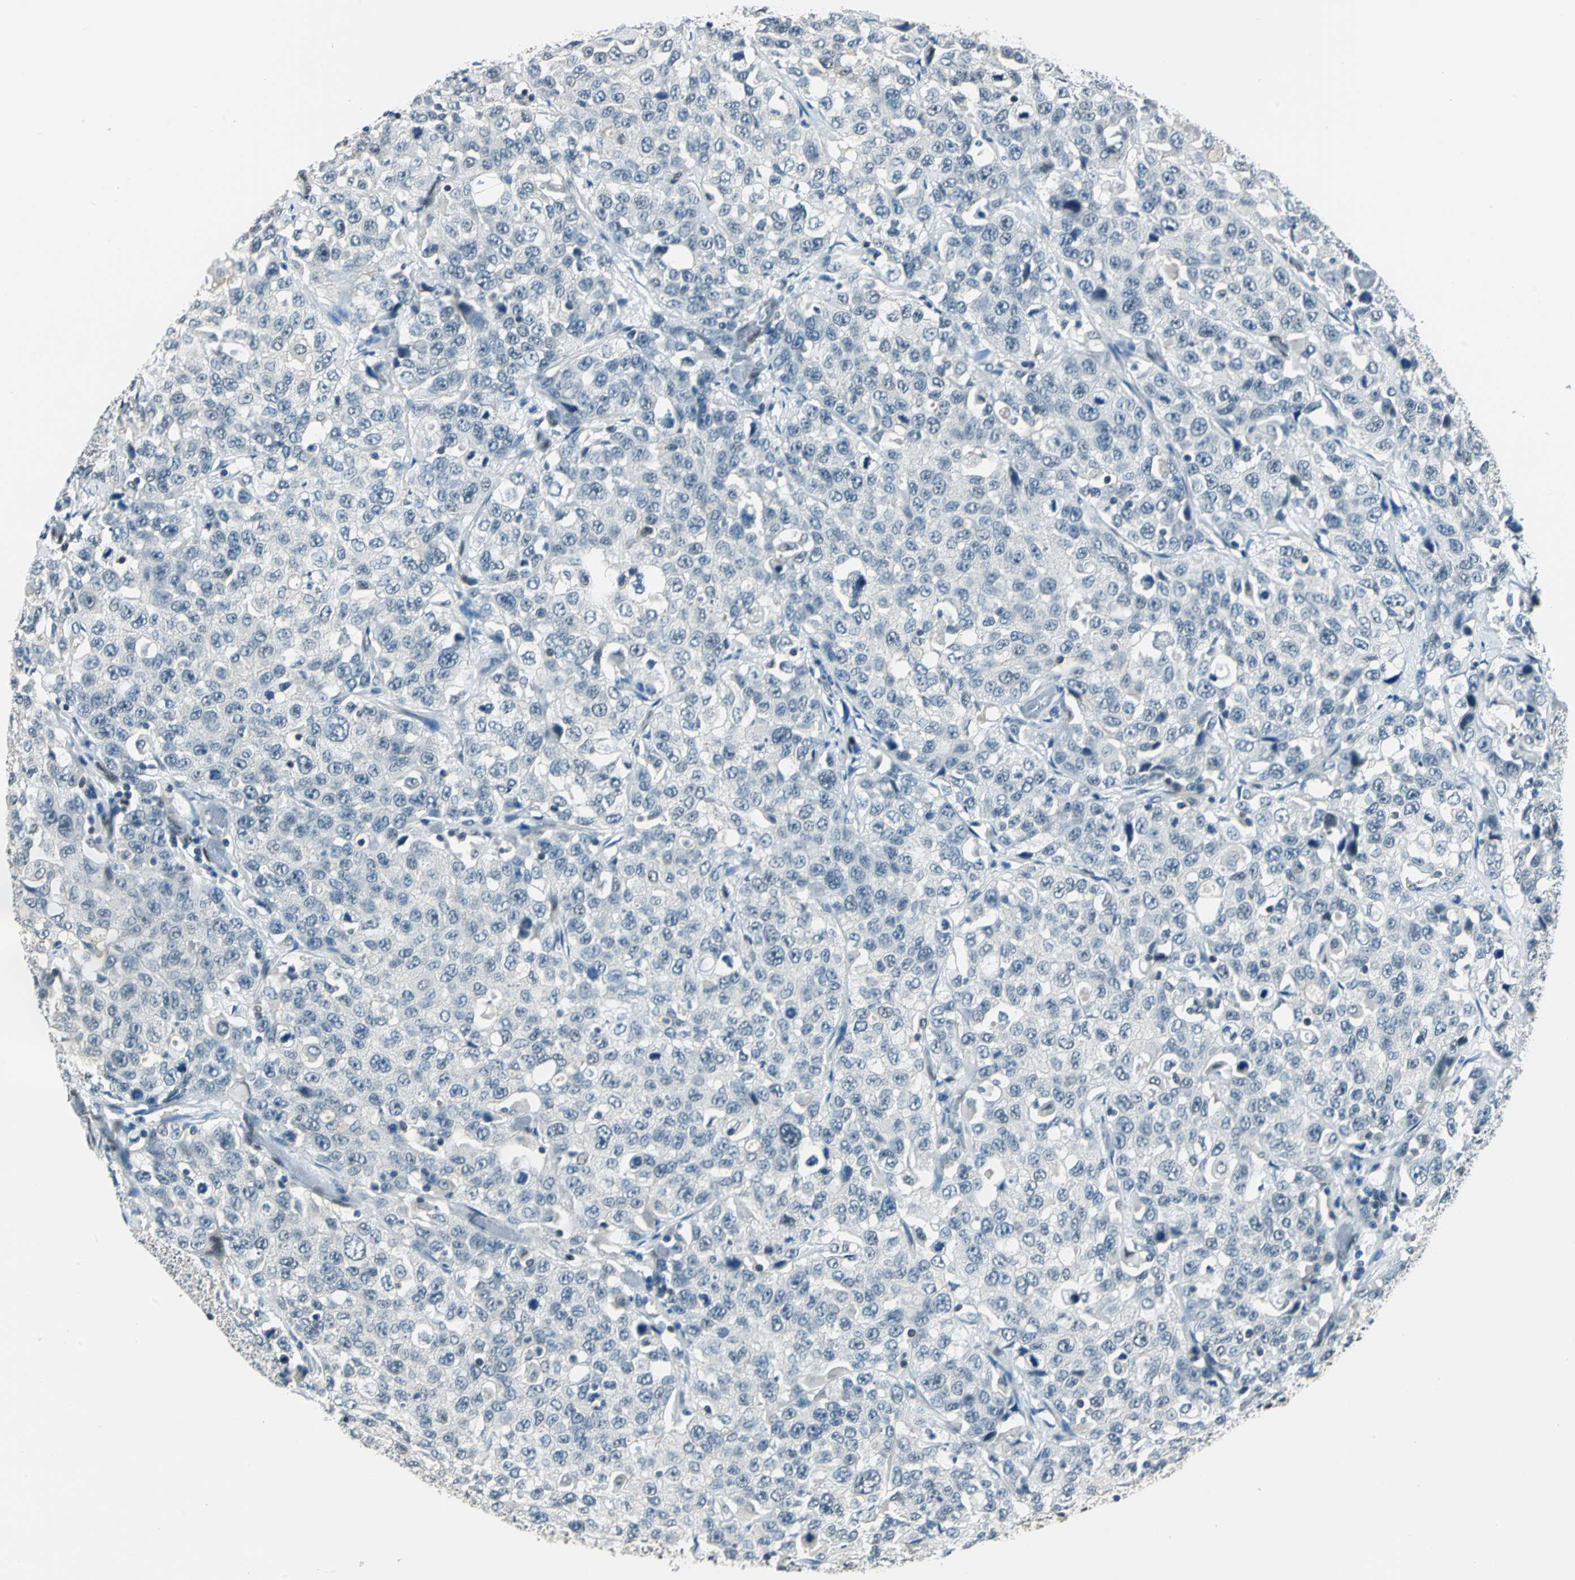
{"staining": {"intensity": "negative", "quantity": "none", "location": "none"}, "tissue": "stomach cancer", "cell_type": "Tumor cells", "image_type": "cancer", "snomed": [{"axis": "morphology", "description": "Normal tissue, NOS"}, {"axis": "morphology", "description": "Adenocarcinoma, NOS"}, {"axis": "topography", "description": "Stomach"}], "caption": "This micrograph is of stomach cancer (adenocarcinoma) stained with IHC to label a protein in brown with the nuclei are counter-stained blue. There is no expression in tumor cells.", "gene": "NFIA", "patient": {"sex": "male", "age": 48}}